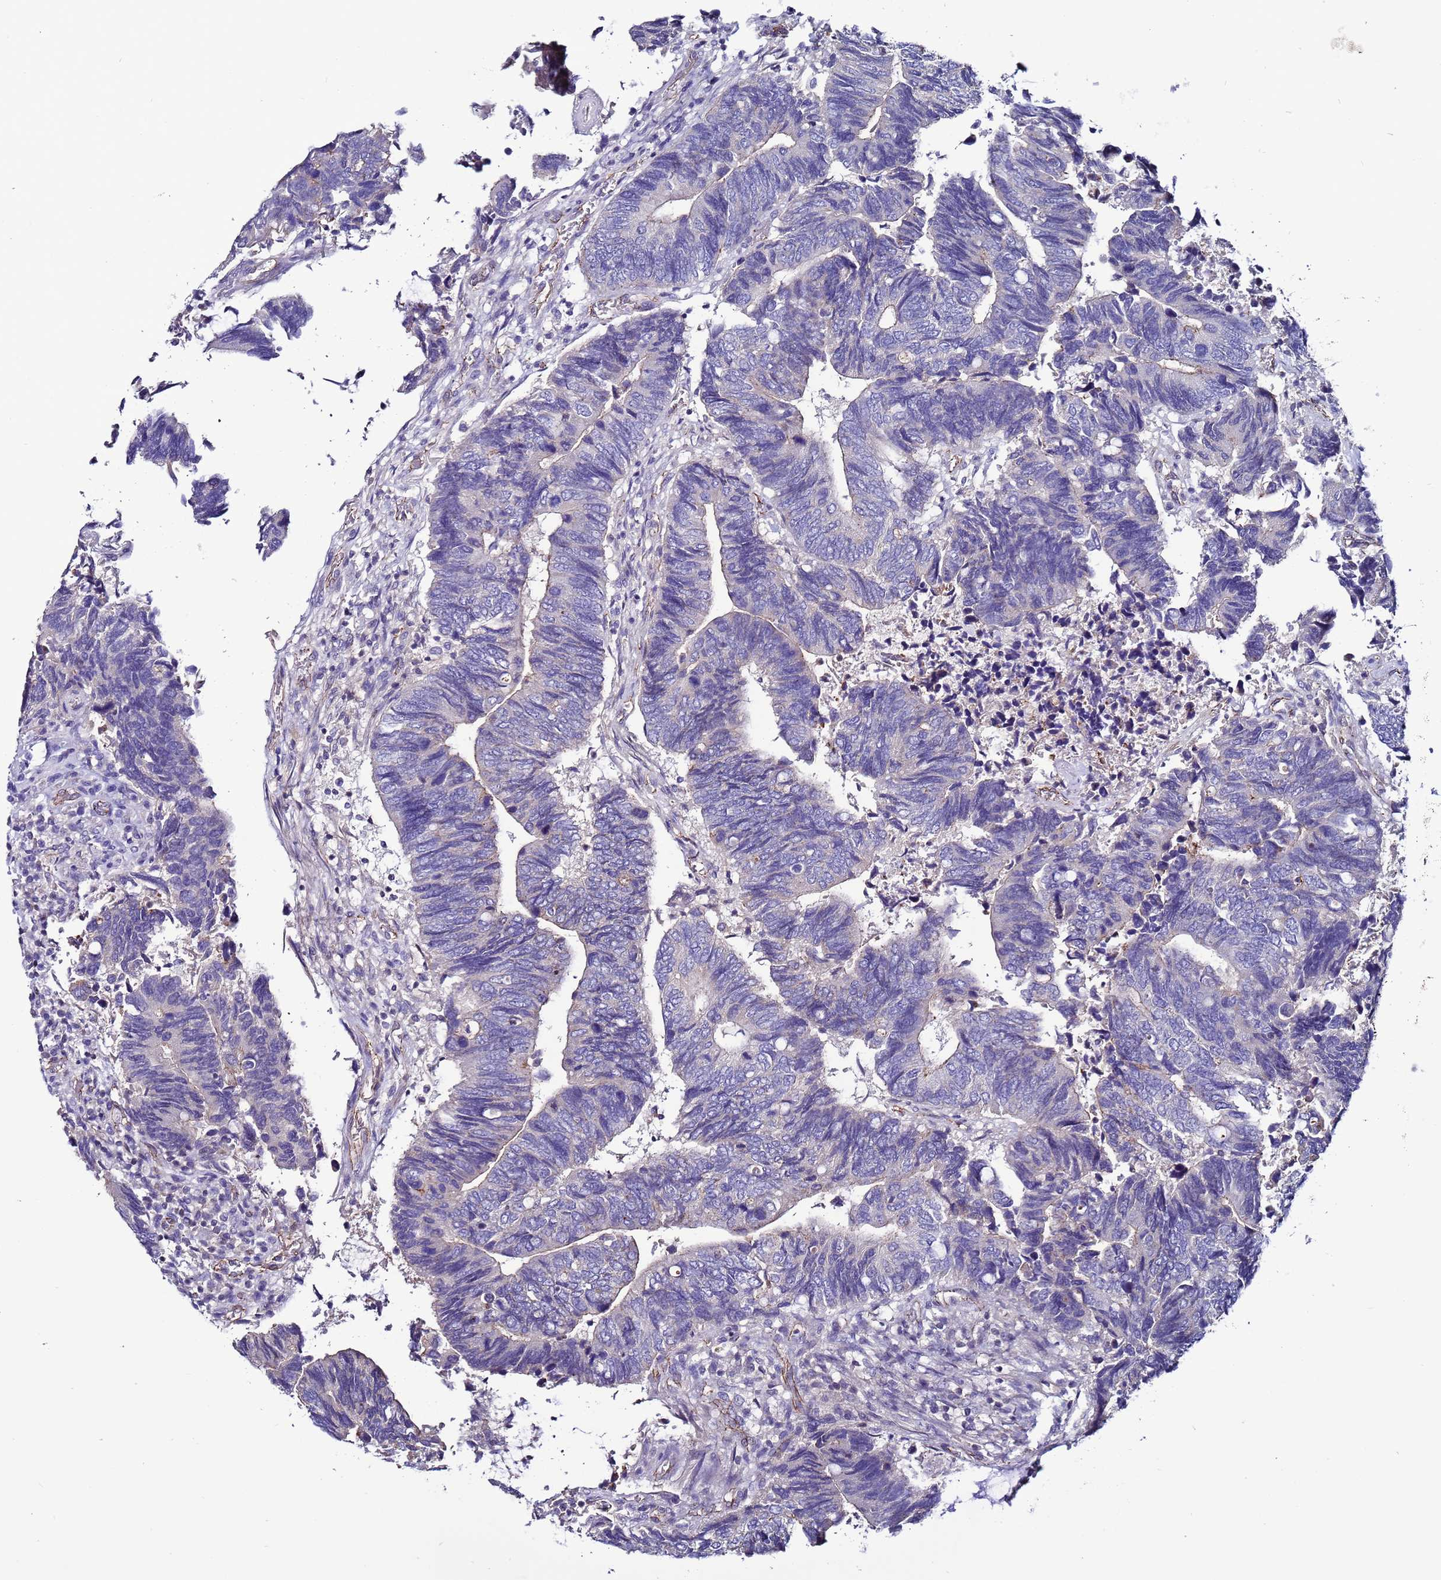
{"staining": {"intensity": "negative", "quantity": "none", "location": "none"}, "tissue": "colorectal cancer", "cell_type": "Tumor cells", "image_type": "cancer", "snomed": [{"axis": "morphology", "description": "Adenocarcinoma, NOS"}, {"axis": "topography", "description": "Colon"}], "caption": "IHC of colorectal cancer (adenocarcinoma) demonstrates no positivity in tumor cells.", "gene": "TENM3", "patient": {"sex": "male", "age": 87}}